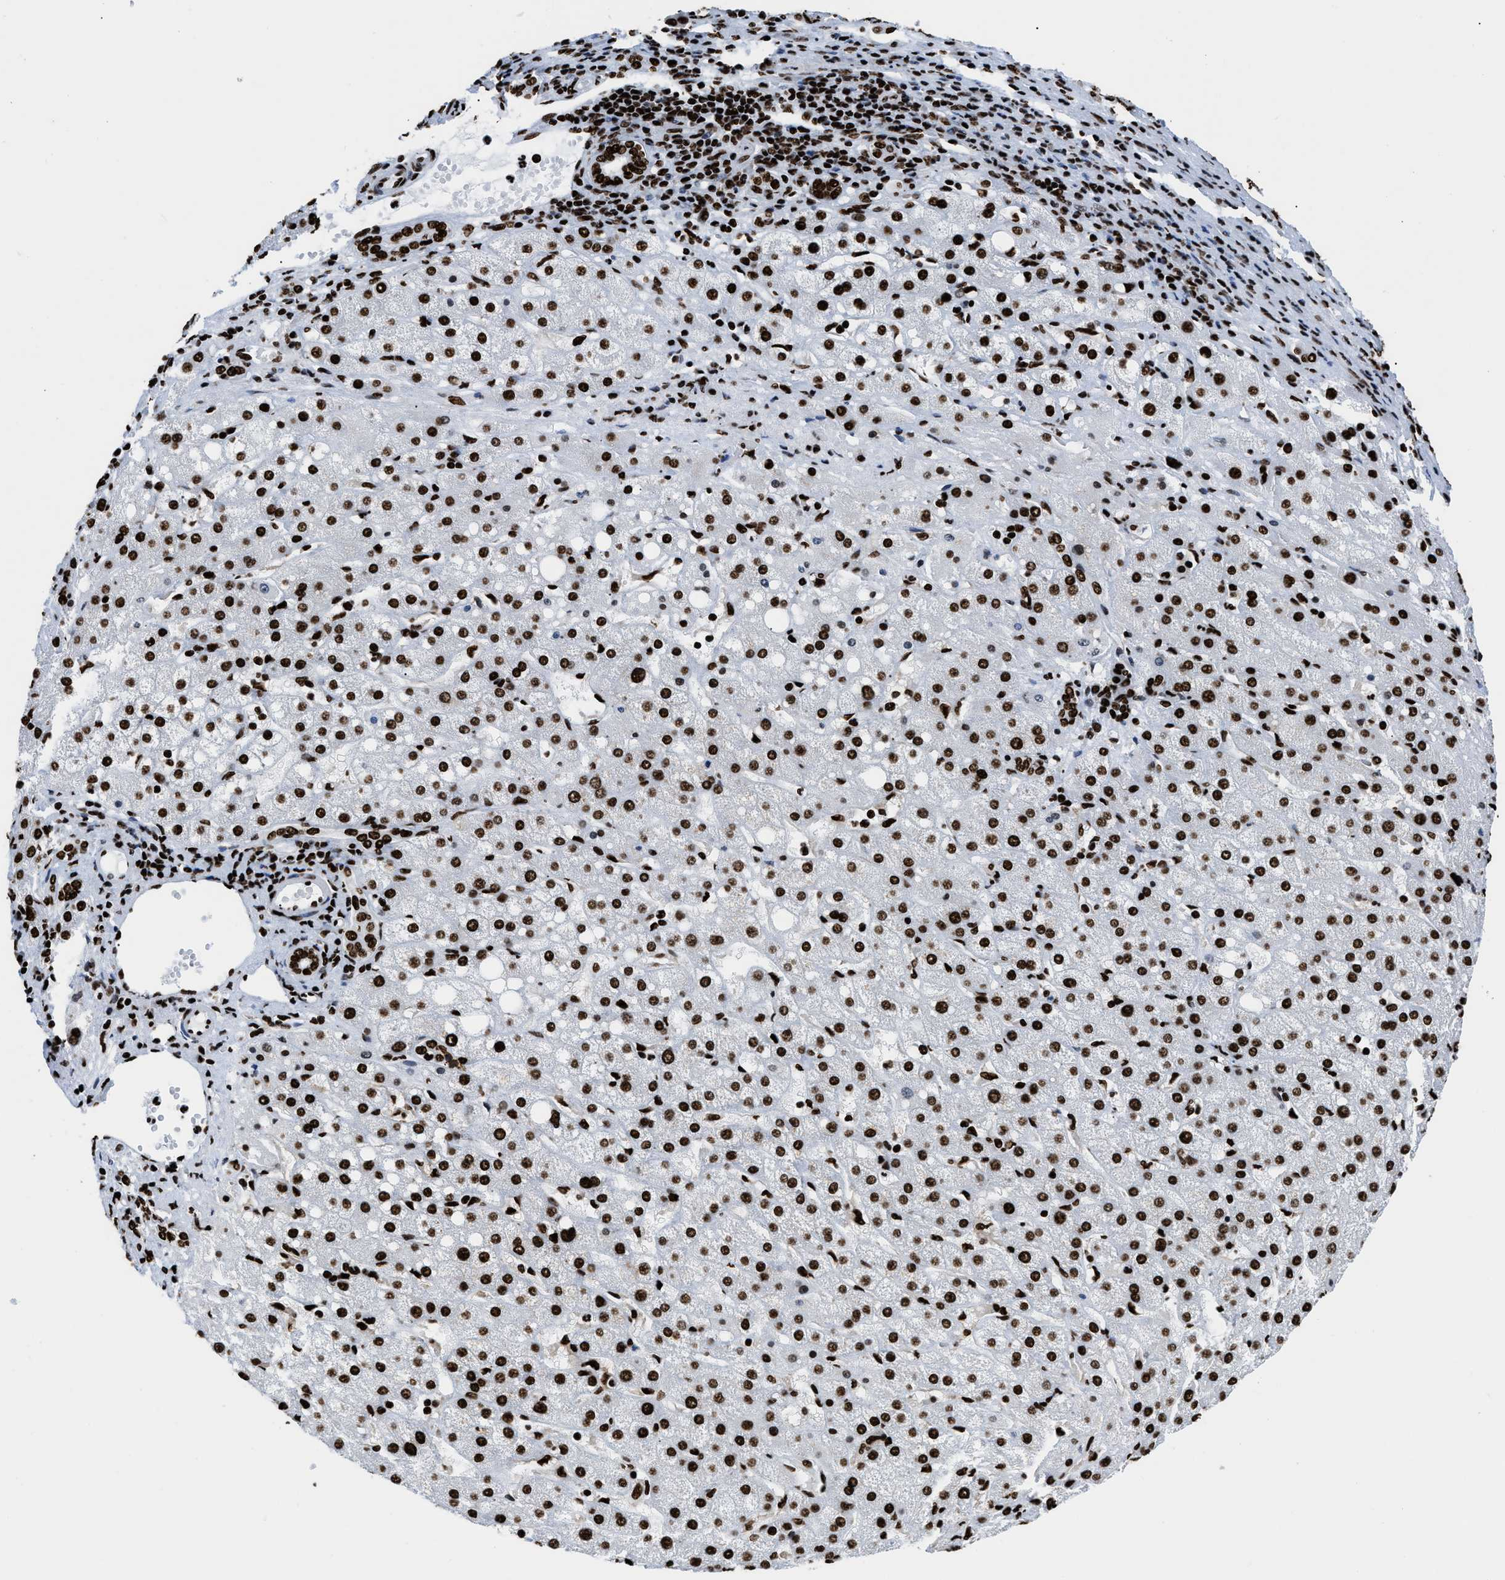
{"staining": {"intensity": "strong", "quantity": ">75%", "location": "nuclear"}, "tissue": "liver cancer", "cell_type": "Tumor cells", "image_type": "cancer", "snomed": [{"axis": "morphology", "description": "Carcinoma, Hepatocellular, NOS"}, {"axis": "topography", "description": "Liver"}], "caption": "Liver cancer was stained to show a protein in brown. There is high levels of strong nuclear expression in approximately >75% of tumor cells.", "gene": "HNRNPM", "patient": {"sex": "male", "age": 80}}